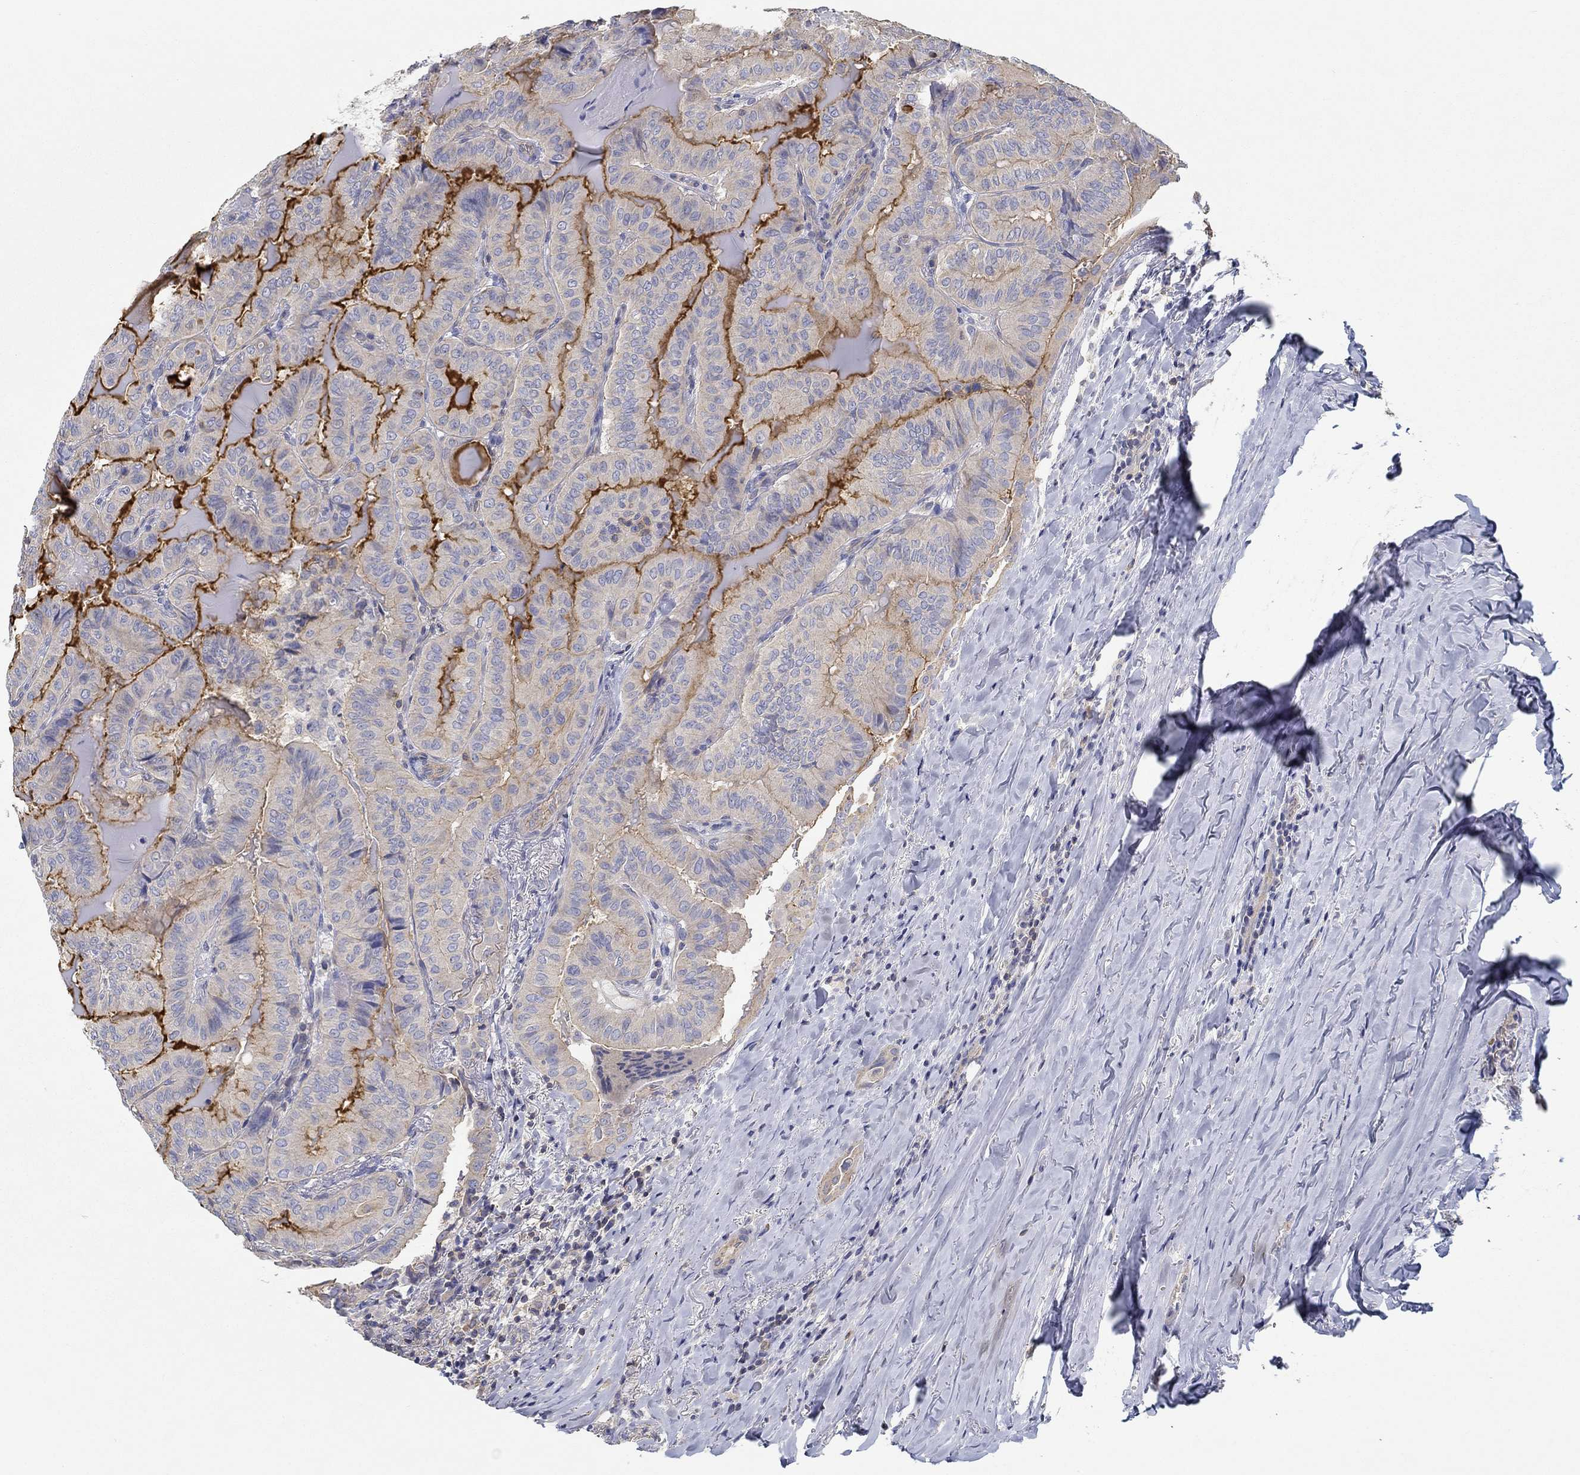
{"staining": {"intensity": "strong", "quantity": "<25%", "location": "cytoplasmic/membranous"}, "tissue": "thyroid cancer", "cell_type": "Tumor cells", "image_type": "cancer", "snomed": [{"axis": "morphology", "description": "Papillary adenocarcinoma, NOS"}, {"axis": "topography", "description": "Thyroid gland"}], "caption": "Brown immunohistochemical staining in human thyroid cancer displays strong cytoplasmic/membranous expression in approximately <25% of tumor cells.", "gene": "BBOF1", "patient": {"sex": "female", "age": 68}}